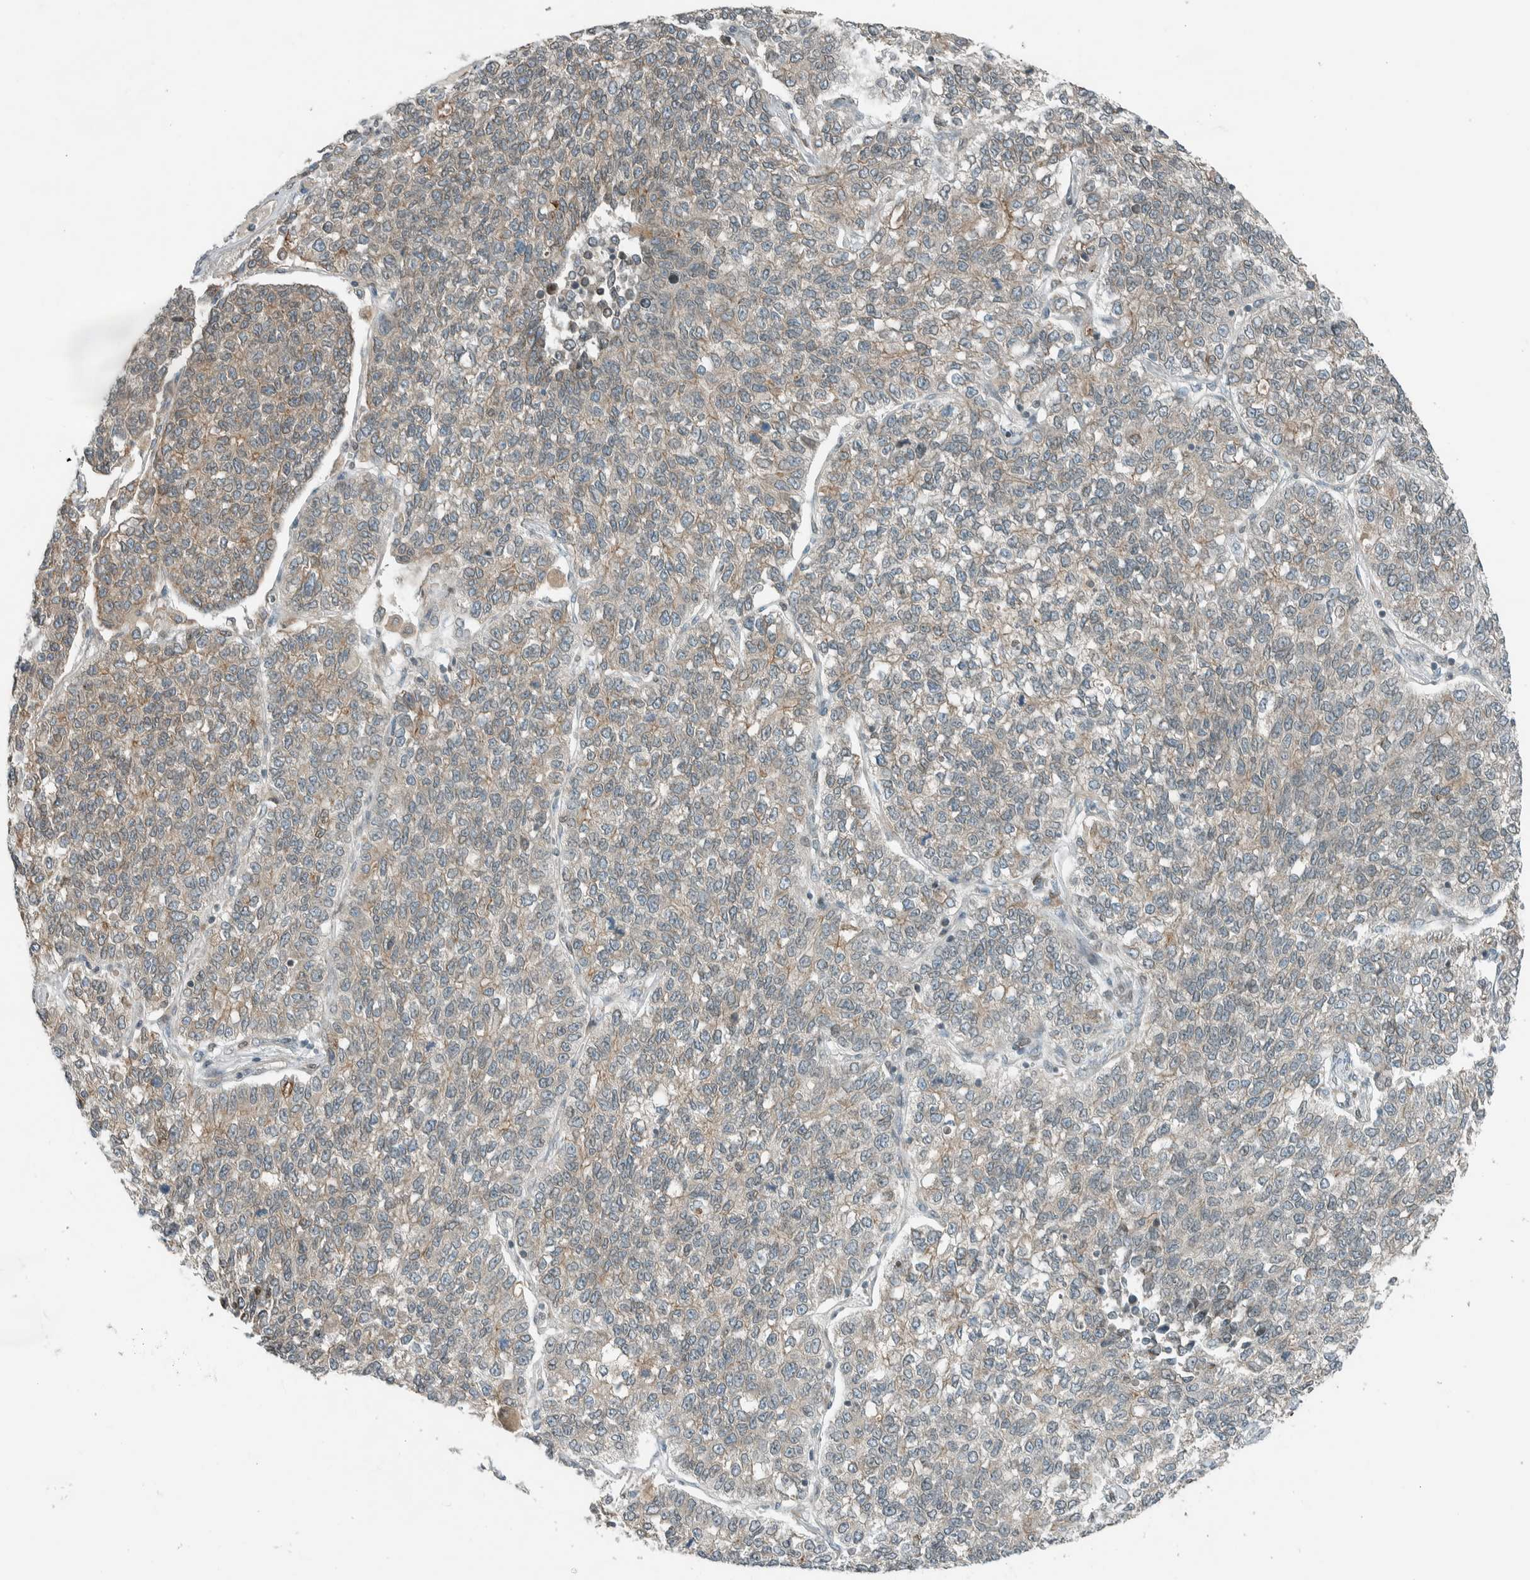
{"staining": {"intensity": "weak", "quantity": "25%-75%", "location": "cytoplasmic/membranous"}, "tissue": "lung cancer", "cell_type": "Tumor cells", "image_type": "cancer", "snomed": [{"axis": "morphology", "description": "Adenocarcinoma, NOS"}, {"axis": "topography", "description": "Lung"}], "caption": "A brown stain shows weak cytoplasmic/membranous positivity of a protein in lung cancer (adenocarcinoma) tumor cells.", "gene": "SEL1L", "patient": {"sex": "male", "age": 49}}